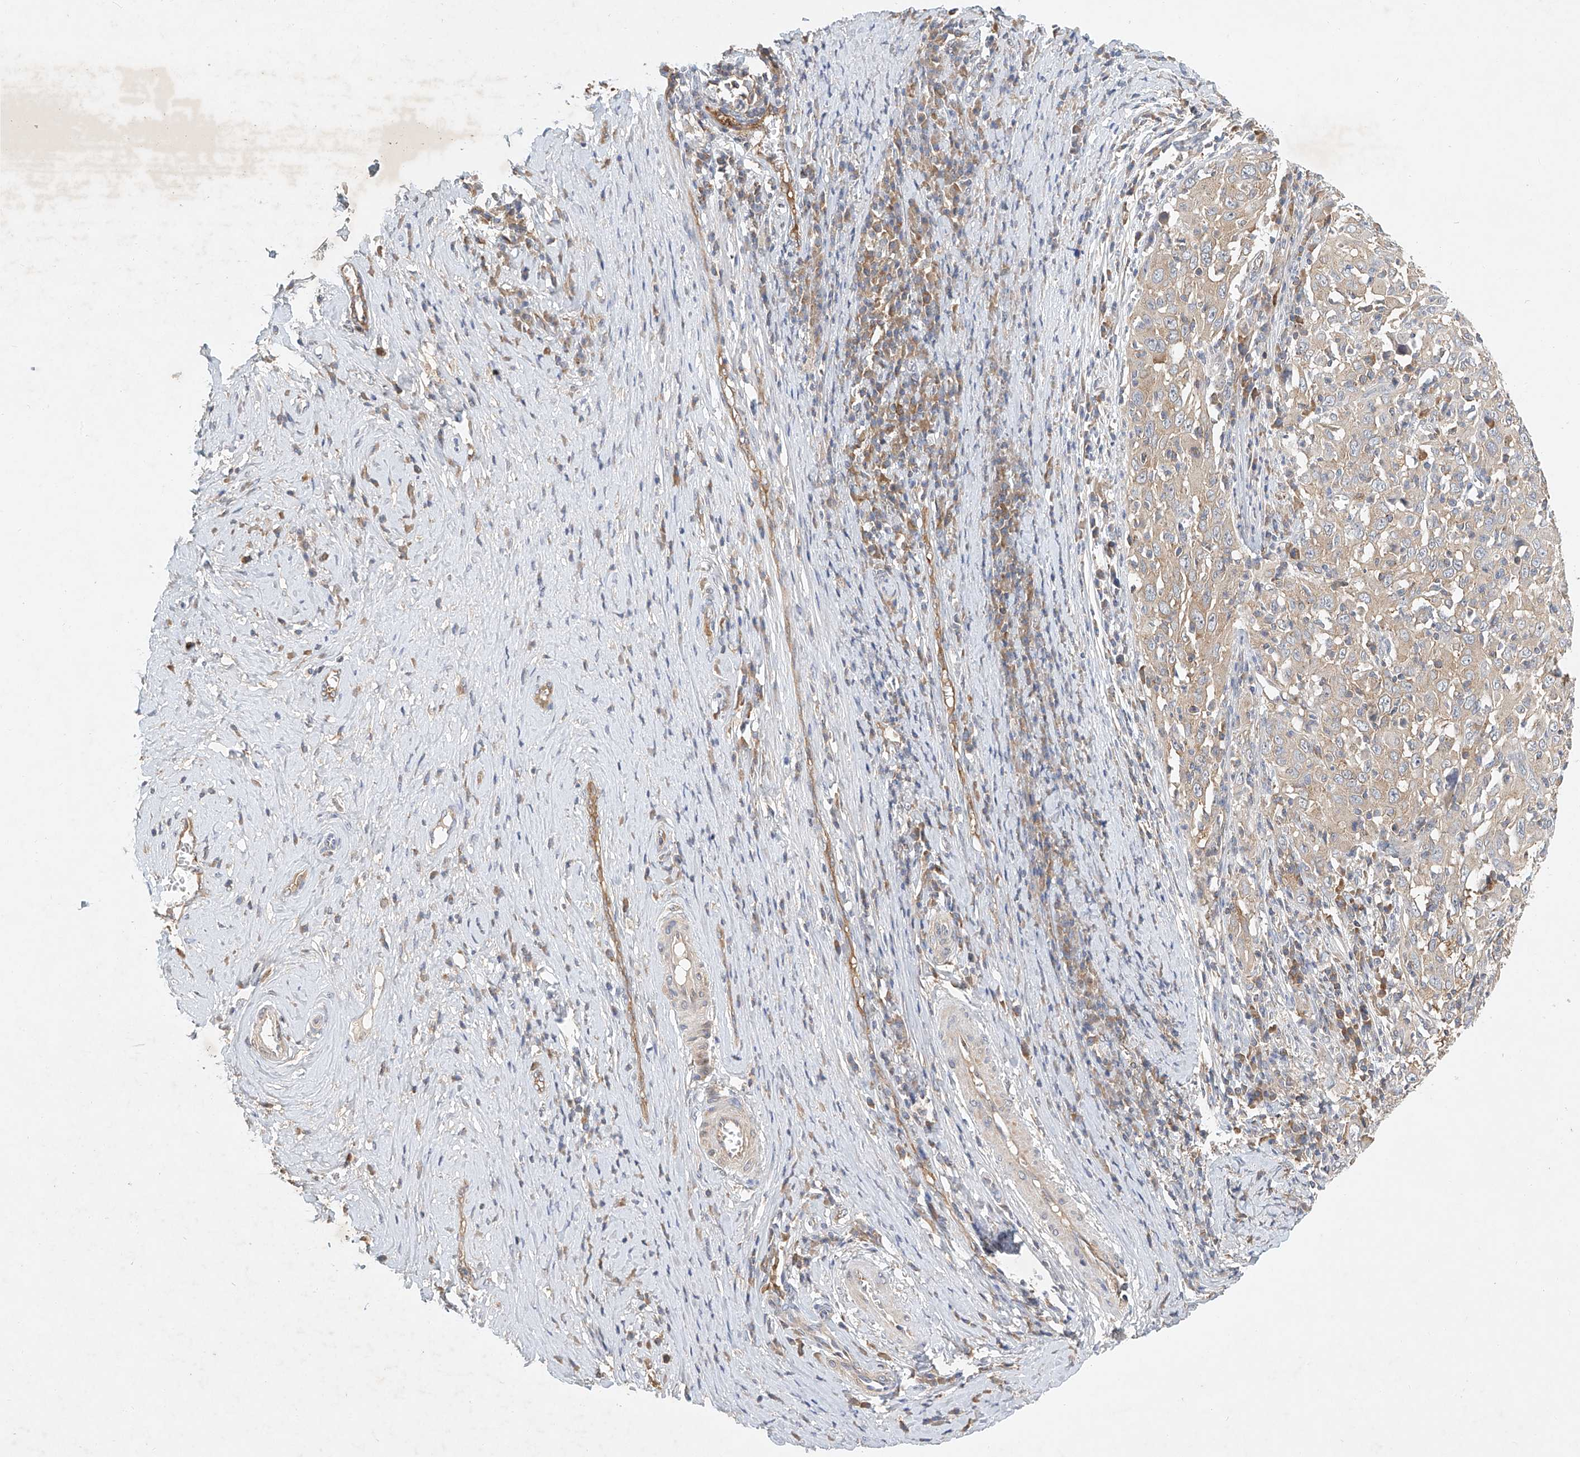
{"staining": {"intensity": "weak", "quantity": ">75%", "location": "cytoplasmic/membranous"}, "tissue": "cervical cancer", "cell_type": "Tumor cells", "image_type": "cancer", "snomed": [{"axis": "morphology", "description": "Squamous cell carcinoma, NOS"}, {"axis": "topography", "description": "Cervix"}], "caption": "Tumor cells demonstrate weak cytoplasmic/membranous staining in about >75% of cells in squamous cell carcinoma (cervical). (DAB = brown stain, brightfield microscopy at high magnification).", "gene": "CARMIL1", "patient": {"sex": "female", "age": 46}}